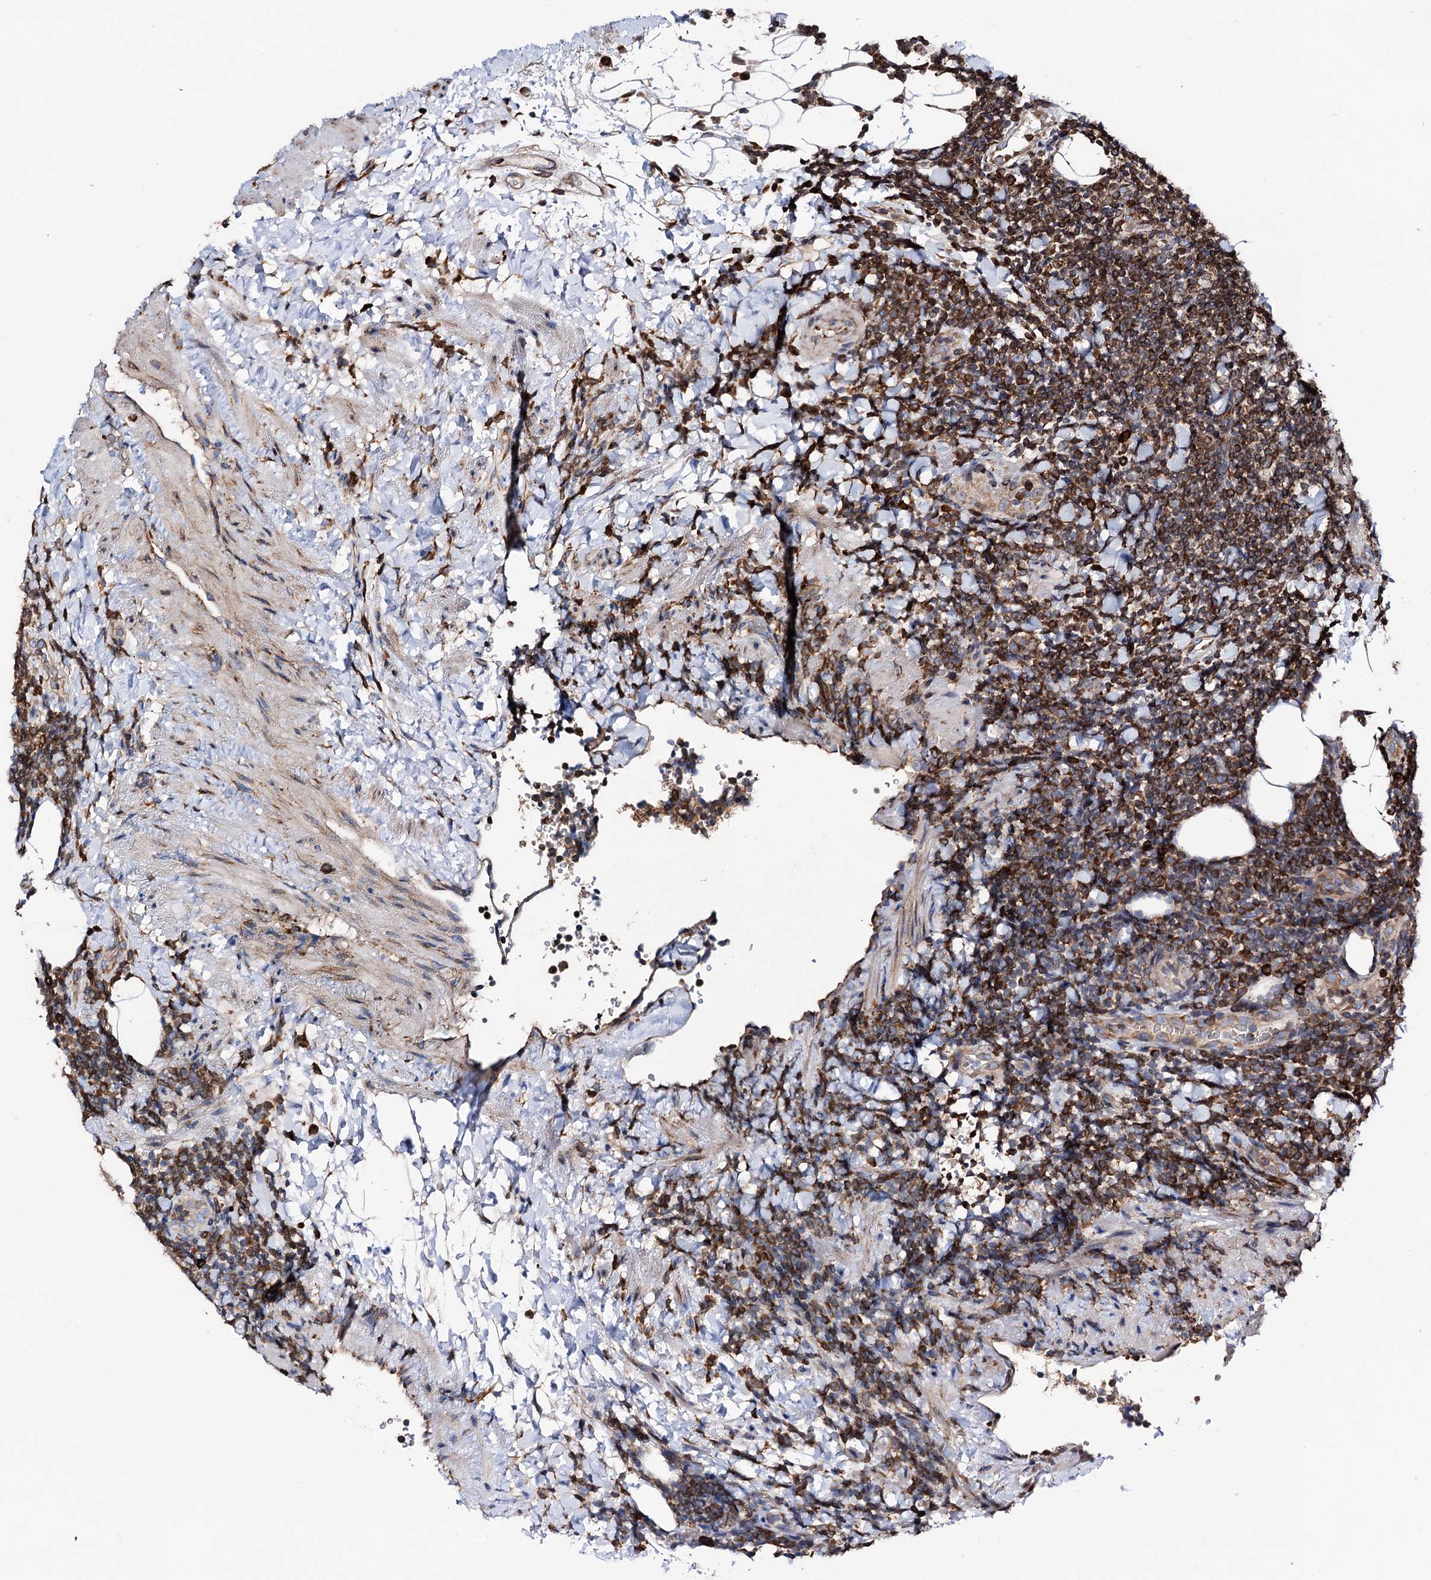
{"staining": {"intensity": "strong", "quantity": "25%-75%", "location": "cytoplasmic/membranous"}, "tissue": "lymphoma", "cell_type": "Tumor cells", "image_type": "cancer", "snomed": [{"axis": "morphology", "description": "Malignant lymphoma, non-Hodgkin's type, Low grade"}, {"axis": "topography", "description": "Lymph node"}], "caption": "Immunohistochemistry (IHC) (DAB (3,3'-diaminobenzidine)) staining of malignant lymphoma, non-Hodgkin's type (low-grade) exhibits strong cytoplasmic/membranous protein expression in about 25%-75% of tumor cells.", "gene": "ERP29", "patient": {"sex": "male", "age": 66}}